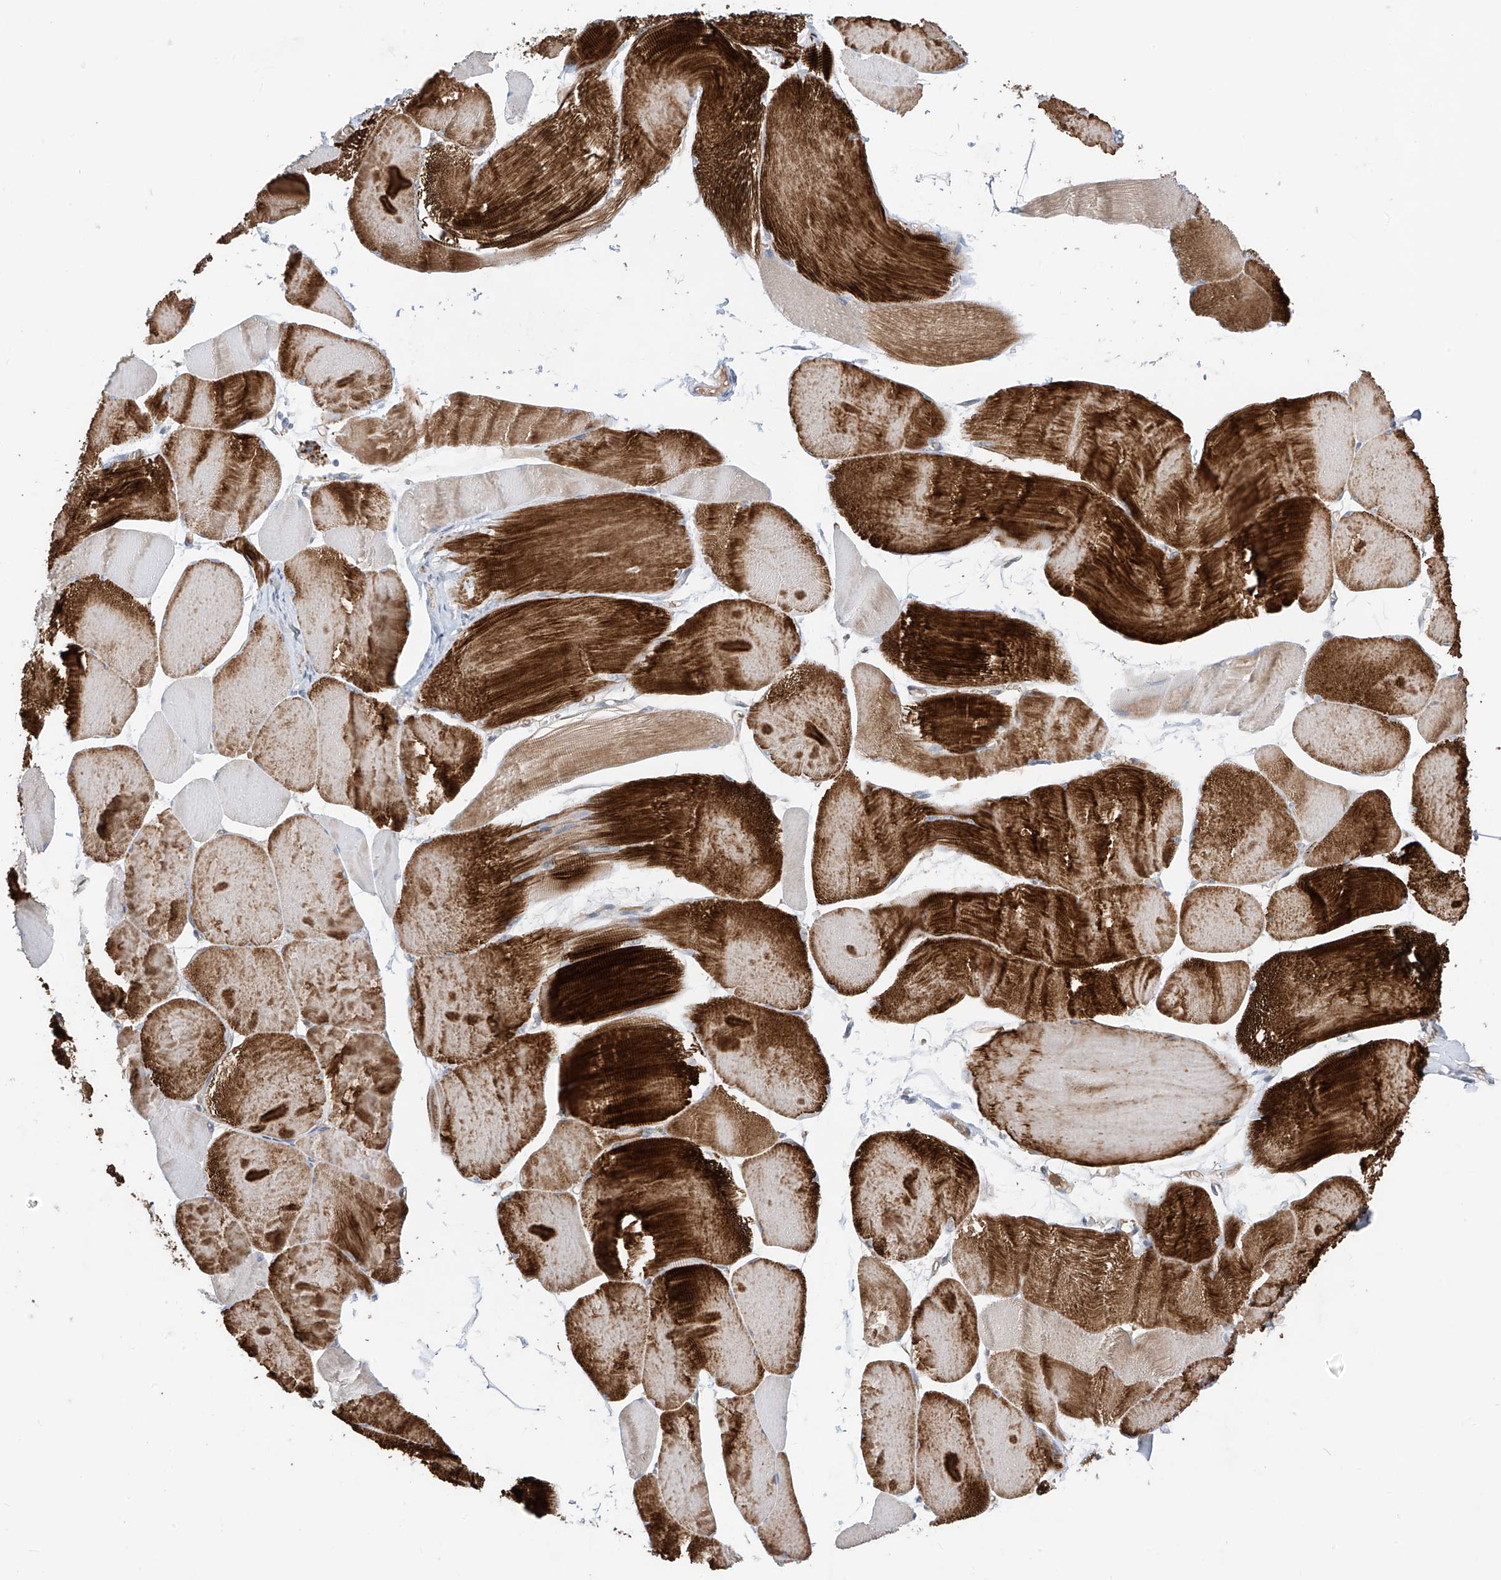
{"staining": {"intensity": "strong", "quantity": "25%-75%", "location": "cytoplasmic/membranous"}, "tissue": "skeletal muscle", "cell_type": "Myocytes", "image_type": "normal", "snomed": [{"axis": "morphology", "description": "Normal tissue, NOS"}, {"axis": "morphology", "description": "Basal cell carcinoma"}, {"axis": "topography", "description": "Skeletal muscle"}], "caption": "Immunohistochemistry (IHC) staining of unremarkable skeletal muscle, which shows high levels of strong cytoplasmic/membranous positivity in about 25%-75% of myocytes indicating strong cytoplasmic/membranous protein expression. The staining was performed using DAB (brown) for protein detection and nuclei were counterstained in hematoxylin (blue).", "gene": "CACNA2D4", "patient": {"sex": "female", "age": 64}}